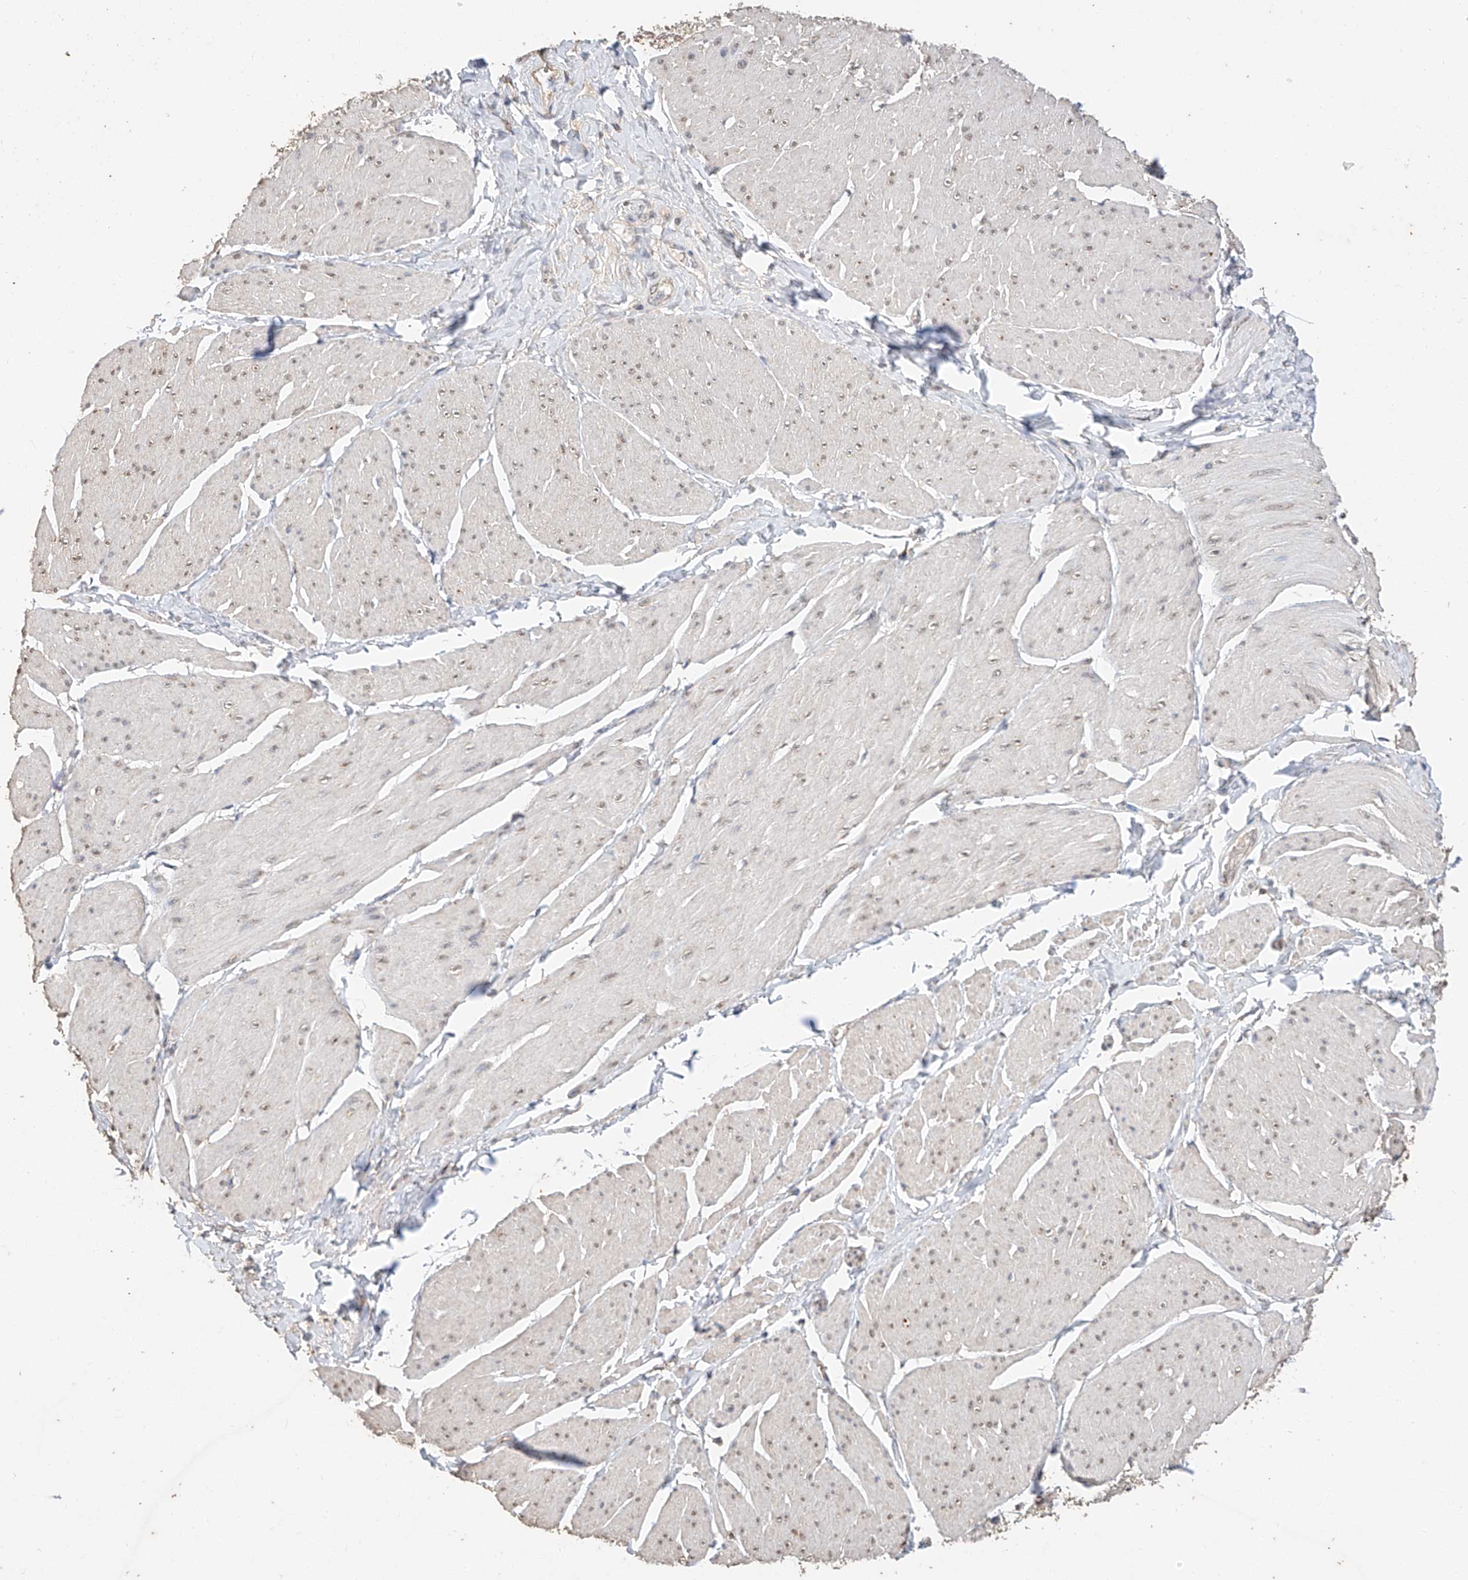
{"staining": {"intensity": "weak", "quantity": "25%-75%", "location": "nuclear"}, "tissue": "smooth muscle", "cell_type": "Smooth muscle cells", "image_type": "normal", "snomed": [{"axis": "morphology", "description": "Urothelial carcinoma, High grade"}, {"axis": "topography", "description": "Urinary bladder"}], "caption": "This micrograph shows immunohistochemistry staining of unremarkable smooth muscle, with low weak nuclear staining in approximately 25%-75% of smooth muscle cells.", "gene": "CERS4", "patient": {"sex": "male", "age": 46}}